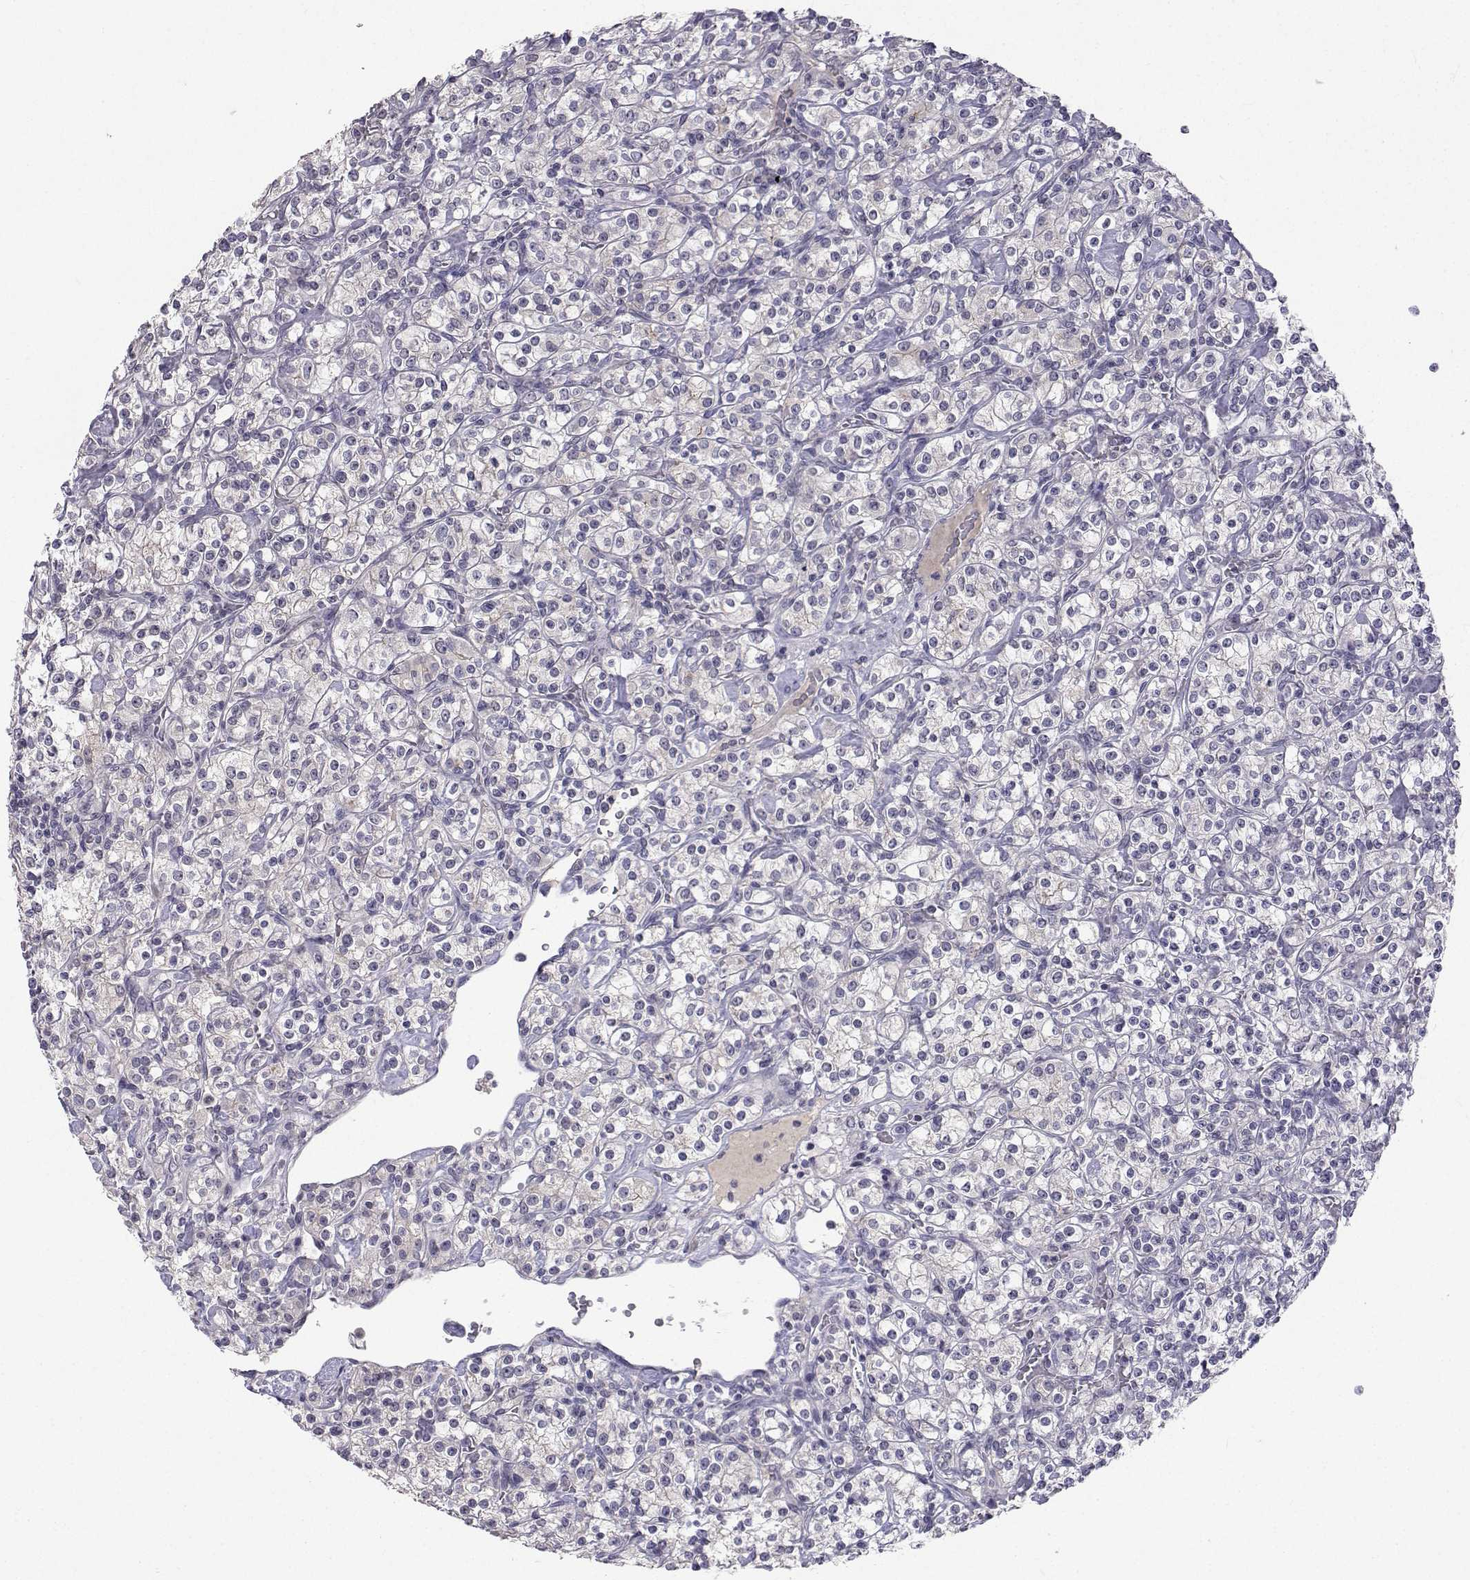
{"staining": {"intensity": "weak", "quantity": "<25%", "location": "cytoplasmic/membranous"}, "tissue": "renal cancer", "cell_type": "Tumor cells", "image_type": "cancer", "snomed": [{"axis": "morphology", "description": "Adenocarcinoma, NOS"}, {"axis": "topography", "description": "Kidney"}], "caption": "High power microscopy micrograph of an immunohistochemistry image of adenocarcinoma (renal), revealing no significant positivity in tumor cells.", "gene": "SLC6A3", "patient": {"sex": "male", "age": 77}}